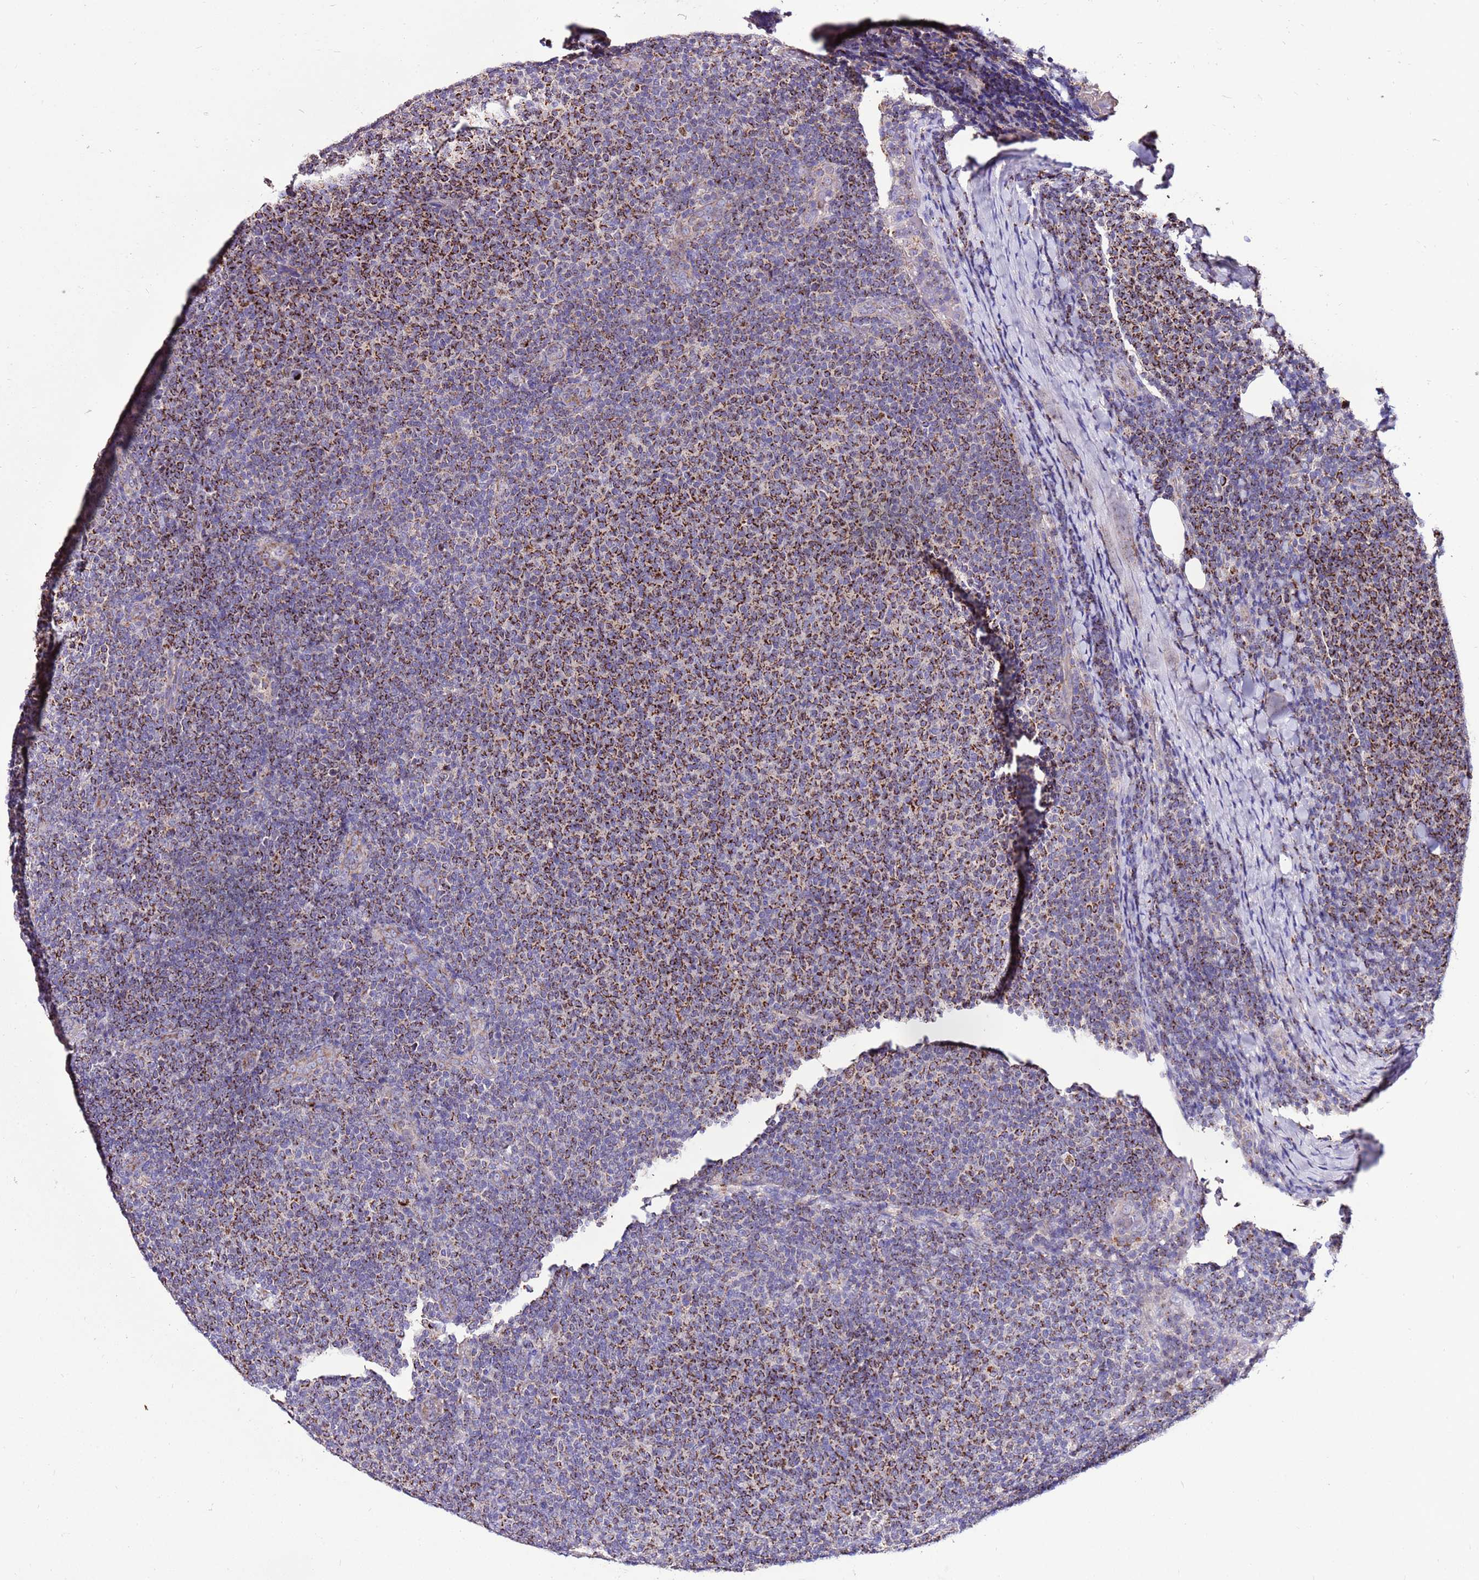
{"staining": {"intensity": "strong", "quantity": "25%-75%", "location": "cytoplasmic/membranous"}, "tissue": "lymphoma", "cell_type": "Tumor cells", "image_type": "cancer", "snomed": [{"axis": "morphology", "description": "Malignant lymphoma, non-Hodgkin's type, Low grade"}, {"axis": "topography", "description": "Lymph node"}], "caption": "Immunohistochemical staining of lymphoma reveals high levels of strong cytoplasmic/membranous staining in about 25%-75% of tumor cells. (DAB (3,3'-diaminobenzidine) IHC with brightfield microscopy, high magnification).", "gene": "SPSB3", "patient": {"sex": "male", "age": 66}}